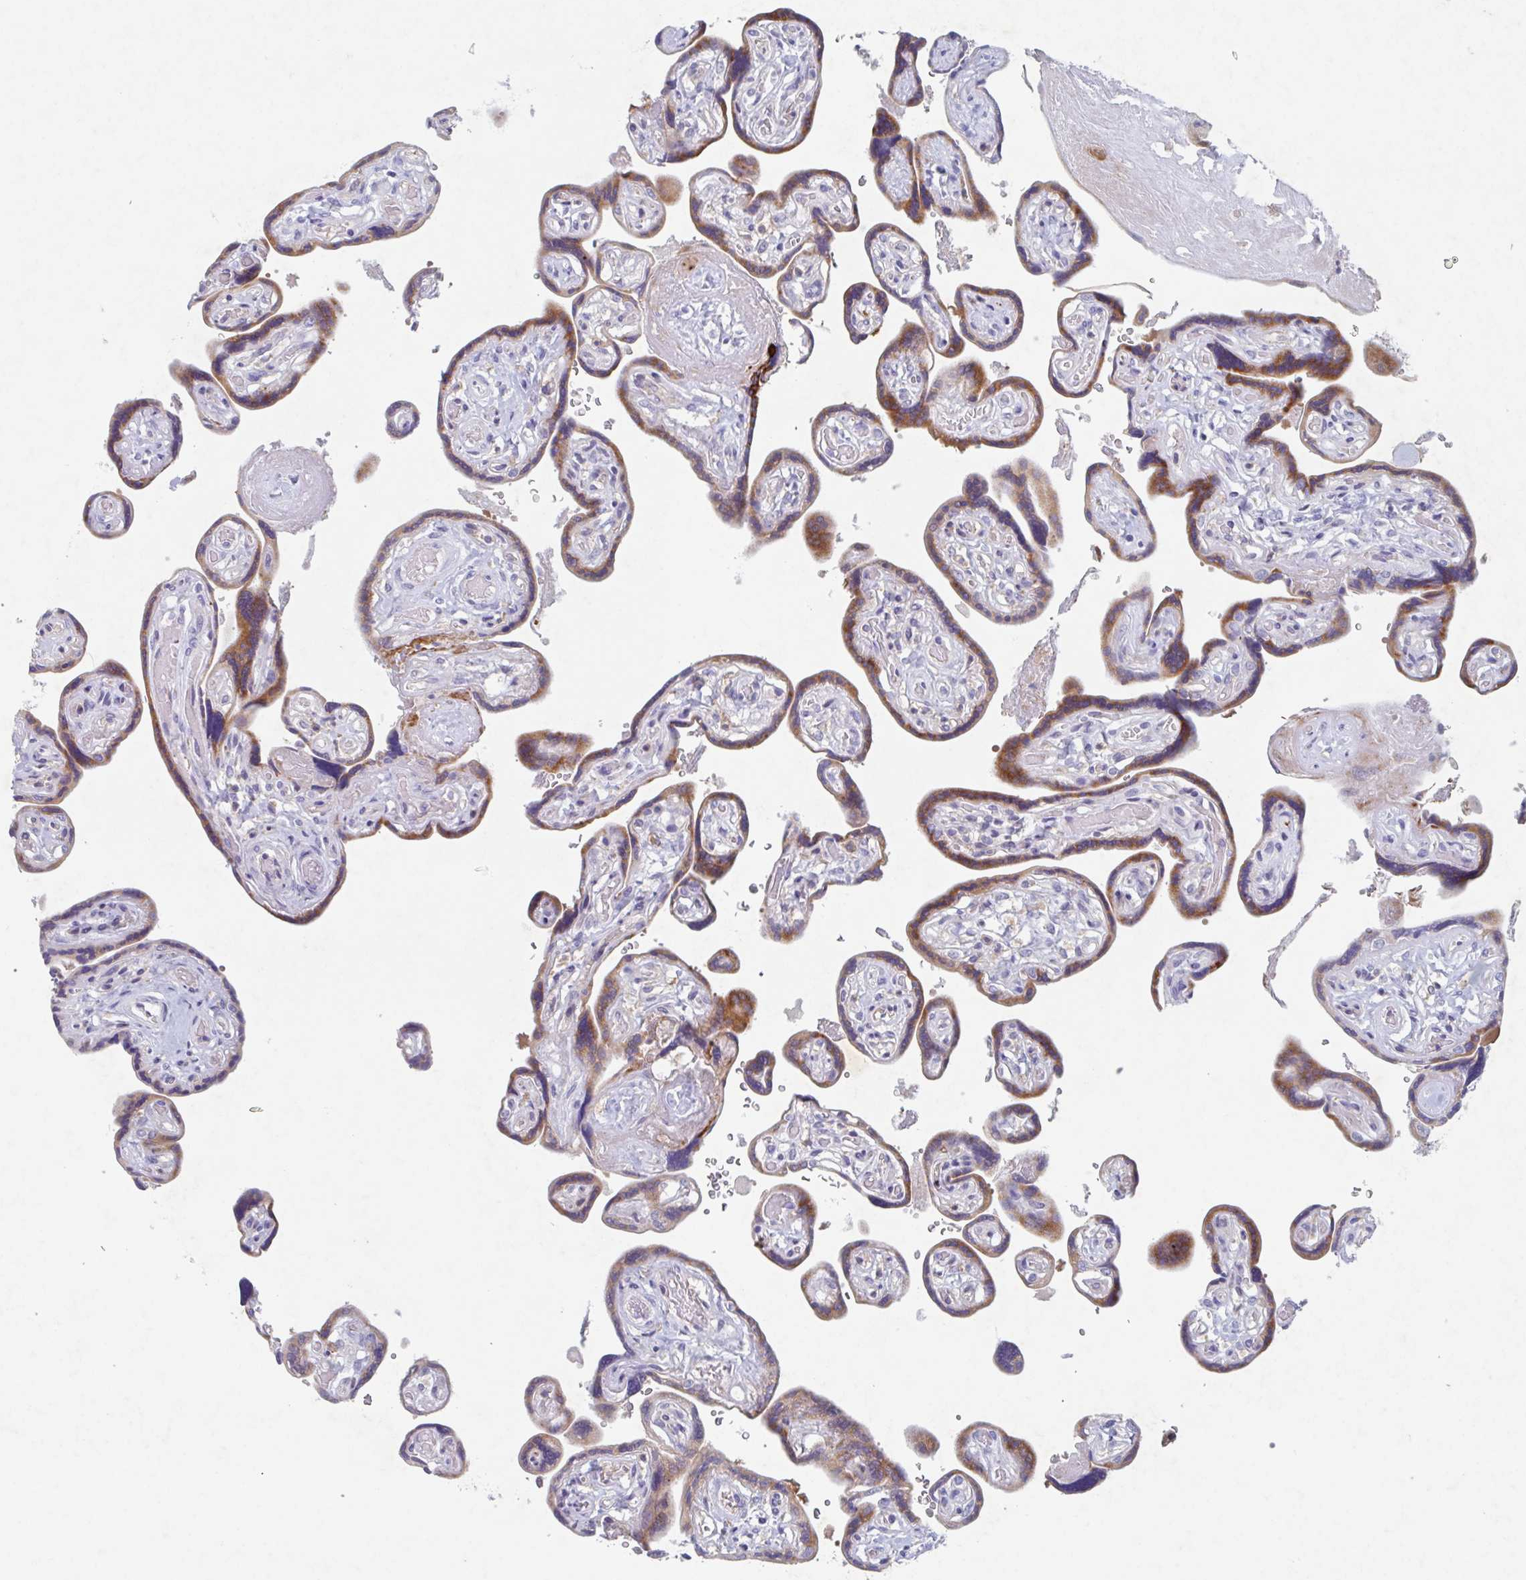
{"staining": {"intensity": "moderate", "quantity": "25%-75%", "location": "cytoplasmic/membranous"}, "tissue": "placenta", "cell_type": "Trophoblastic cells", "image_type": "normal", "snomed": [{"axis": "morphology", "description": "Normal tissue, NOS"}, {"axis": "topography", "description": "Placenta"}], "caption": "A brown stain highlights moderate cytoplasmic/membranous positivity of a protein in trophoblastic cells of normal placenta.", "gene": "MANBA", "patient": {"sex": "female", "age": 32}}